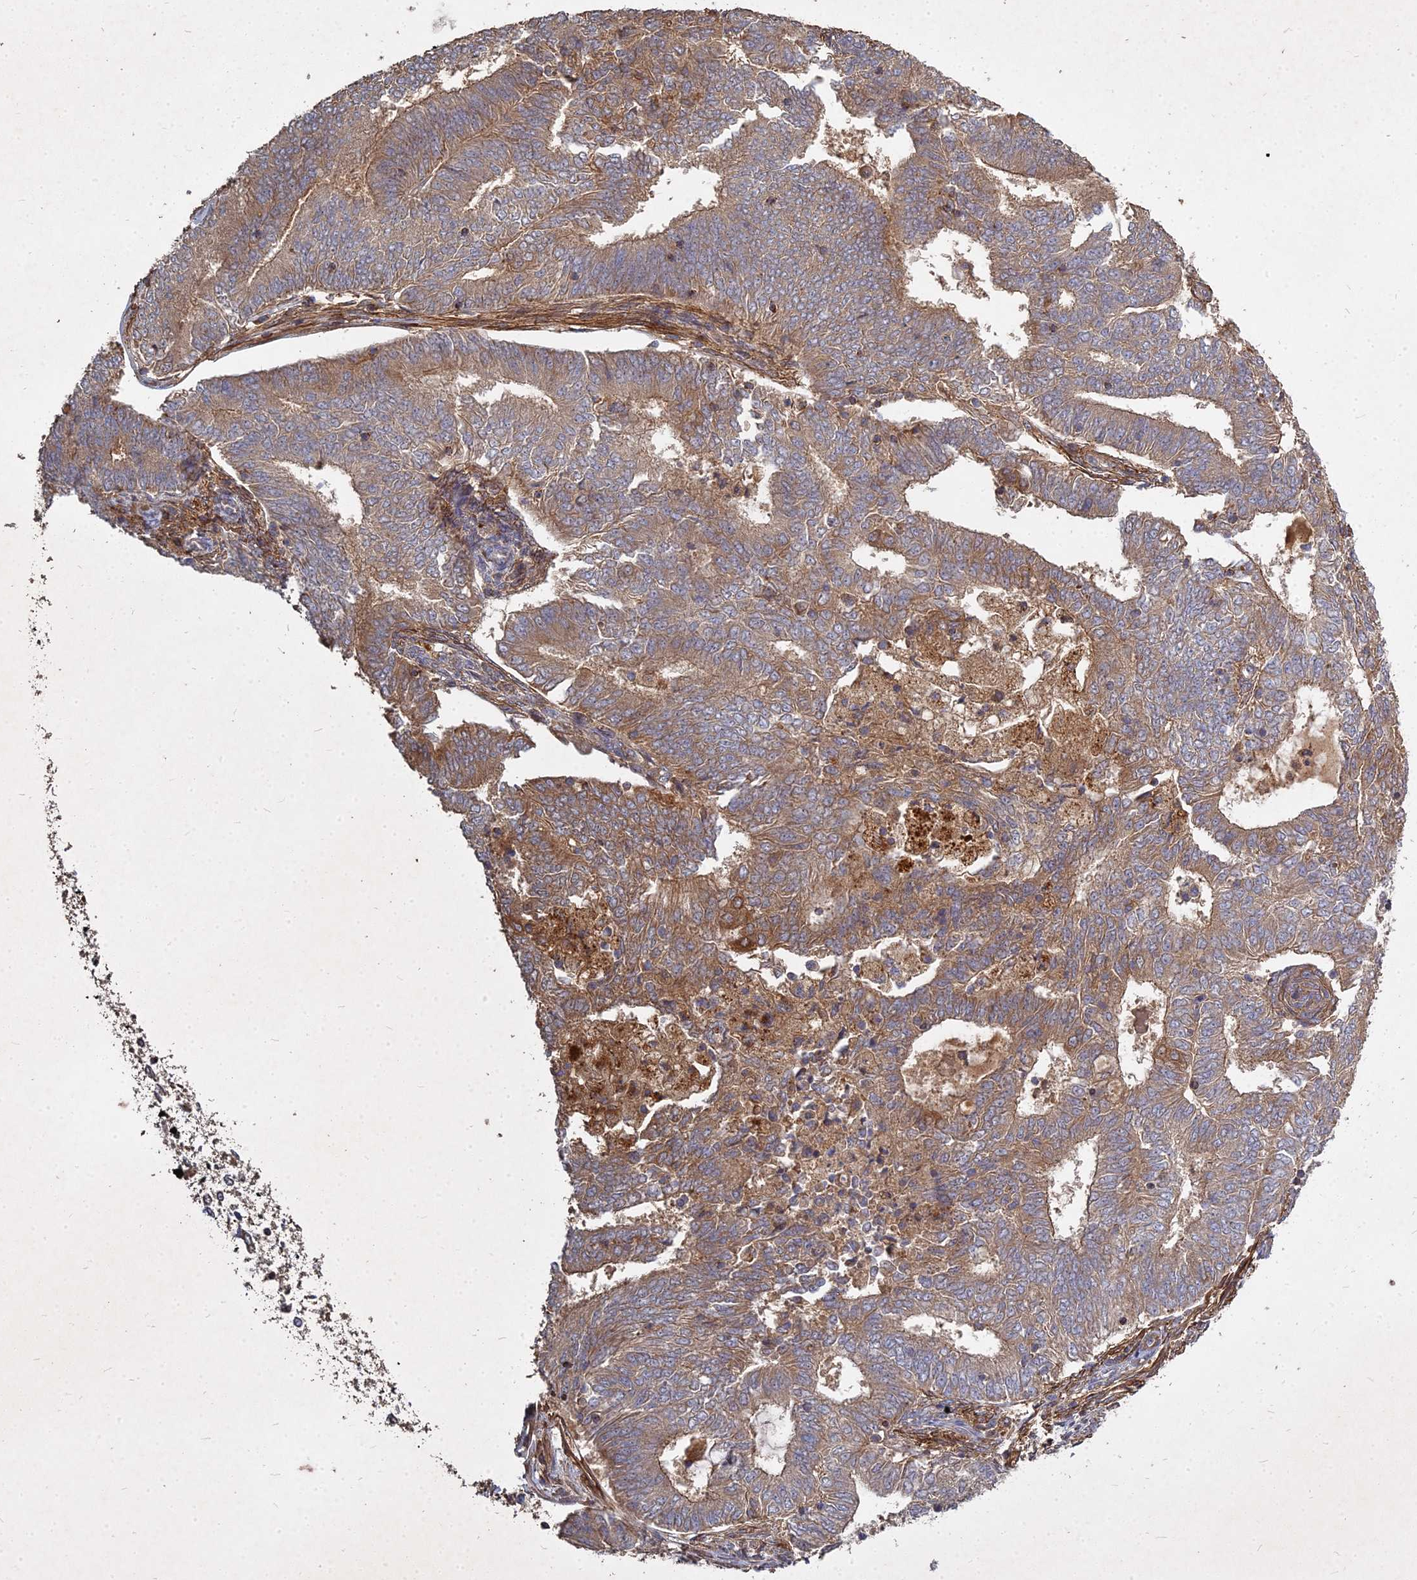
{"staining": {"intensity": "moderate", "quantity": ">75%", "location": "cytoplasmic/membranous"}, "tissue": "endometrial cancer", "cell_type": "Tumor cells", "image_type": "cancer", "snomed": [{"axis": "morphology", "description": "Adenocarcinoma, NOS"}, {"axis": "topography", "description": "Endometrium"}], "caption": "An image of human endometrial adenocarcinoma stained for a protein demonstrates moderate cytoplasmic/membranous brown staining in tumor cells.", "gene": "UBE2W", "patient": {"sex": "female", "age": 62}}